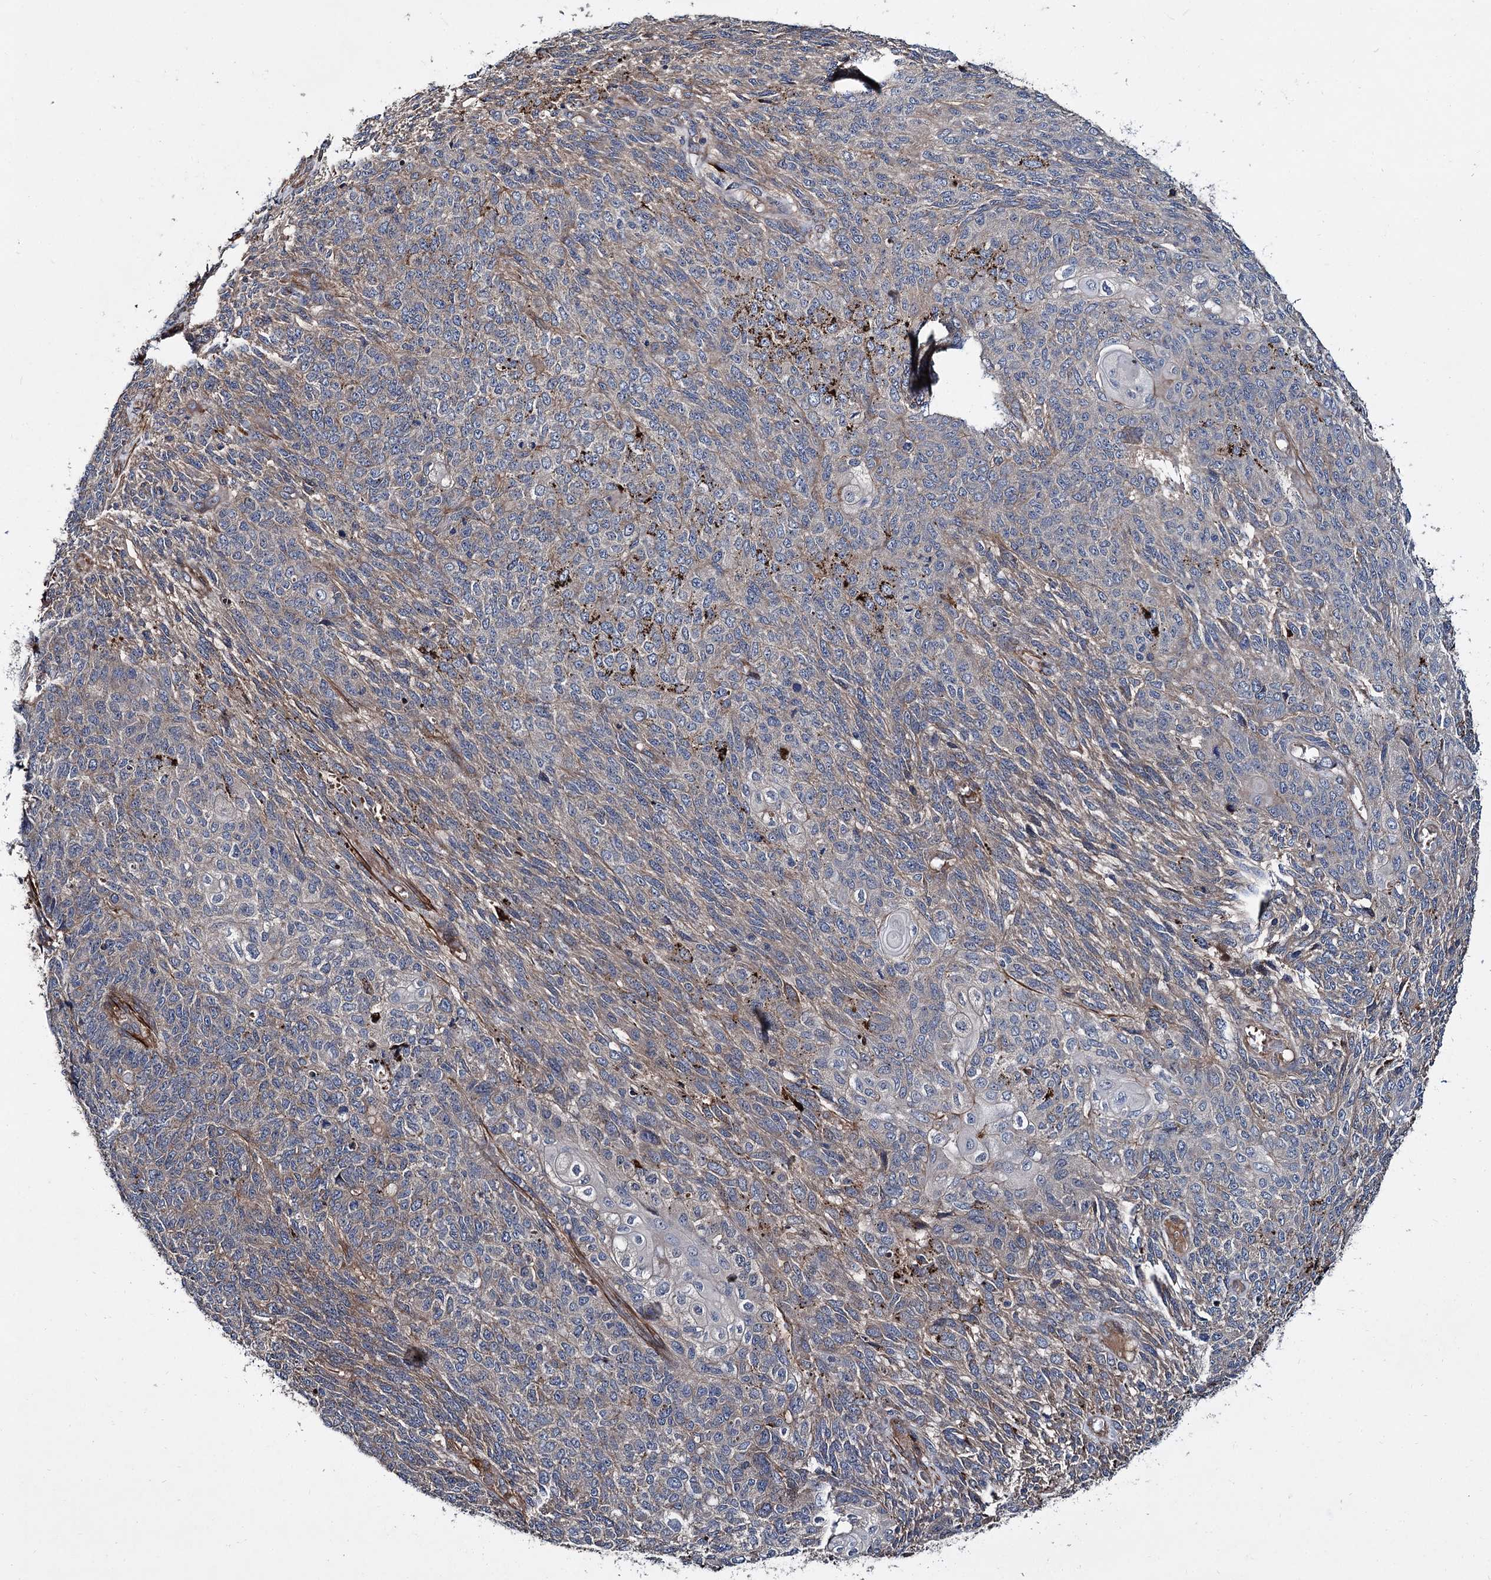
{"staining": {"intensity": "moderate", "quantity": "<25%", "location": "nuclear"}, "tissue": "endometrial cancer", "cell_type": "Tumor cells", "image_type": "cancer", "snomed": [{"axis": "morphology", "description": "Adenocarcinoma, NOS"}, {"axis": "topography", "description": "Endometrium"}], "caption": "Immunohistochemical staining of human adenocarcinoma (endometrial) demonstrates low levels of moderate nuclear protein positivity in about <25% of tumor cells.", "gene": "ISM2", "patient": {"sex": "female", "age": 32}}